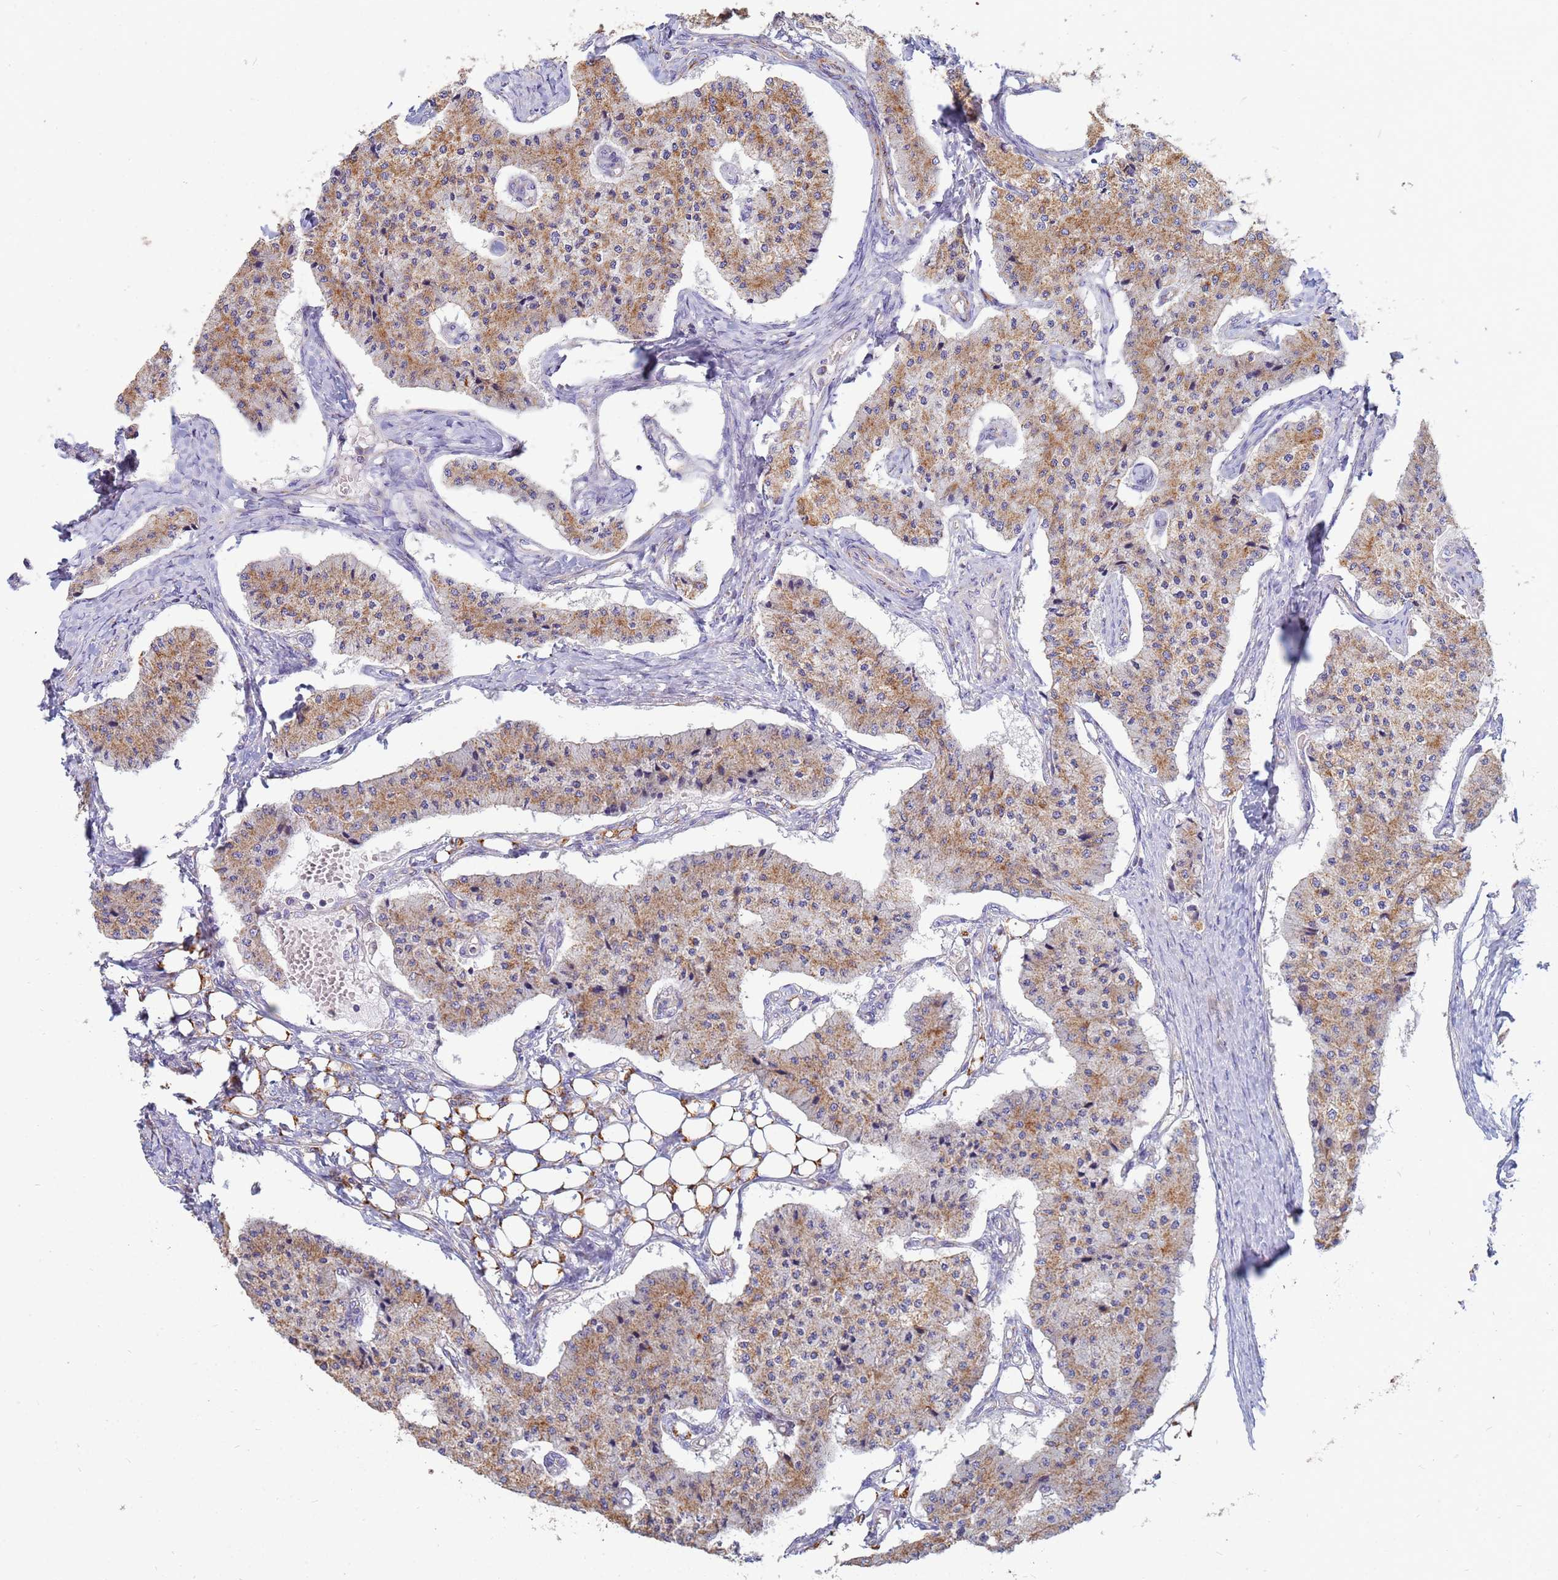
{"staining": {"intensity": "moderate", "quantity": ">75%", "location": "cytoplasmic/membranous"}, "tissue": "carcinoid", "cell_type": "Tumor cells", "image_type": "cancer", "snomed": [{"axis": "morphology", "description": "Carcinoid, malignant, NOS"}, {"axis": "topography", "description": "Colon"}], "caption": "Malignant carcinoid stained with a protein marker exhibits moderate staining in tumor cells.", "gene": "UQCRH", "patient": {"sex": "female", "age": 52}}